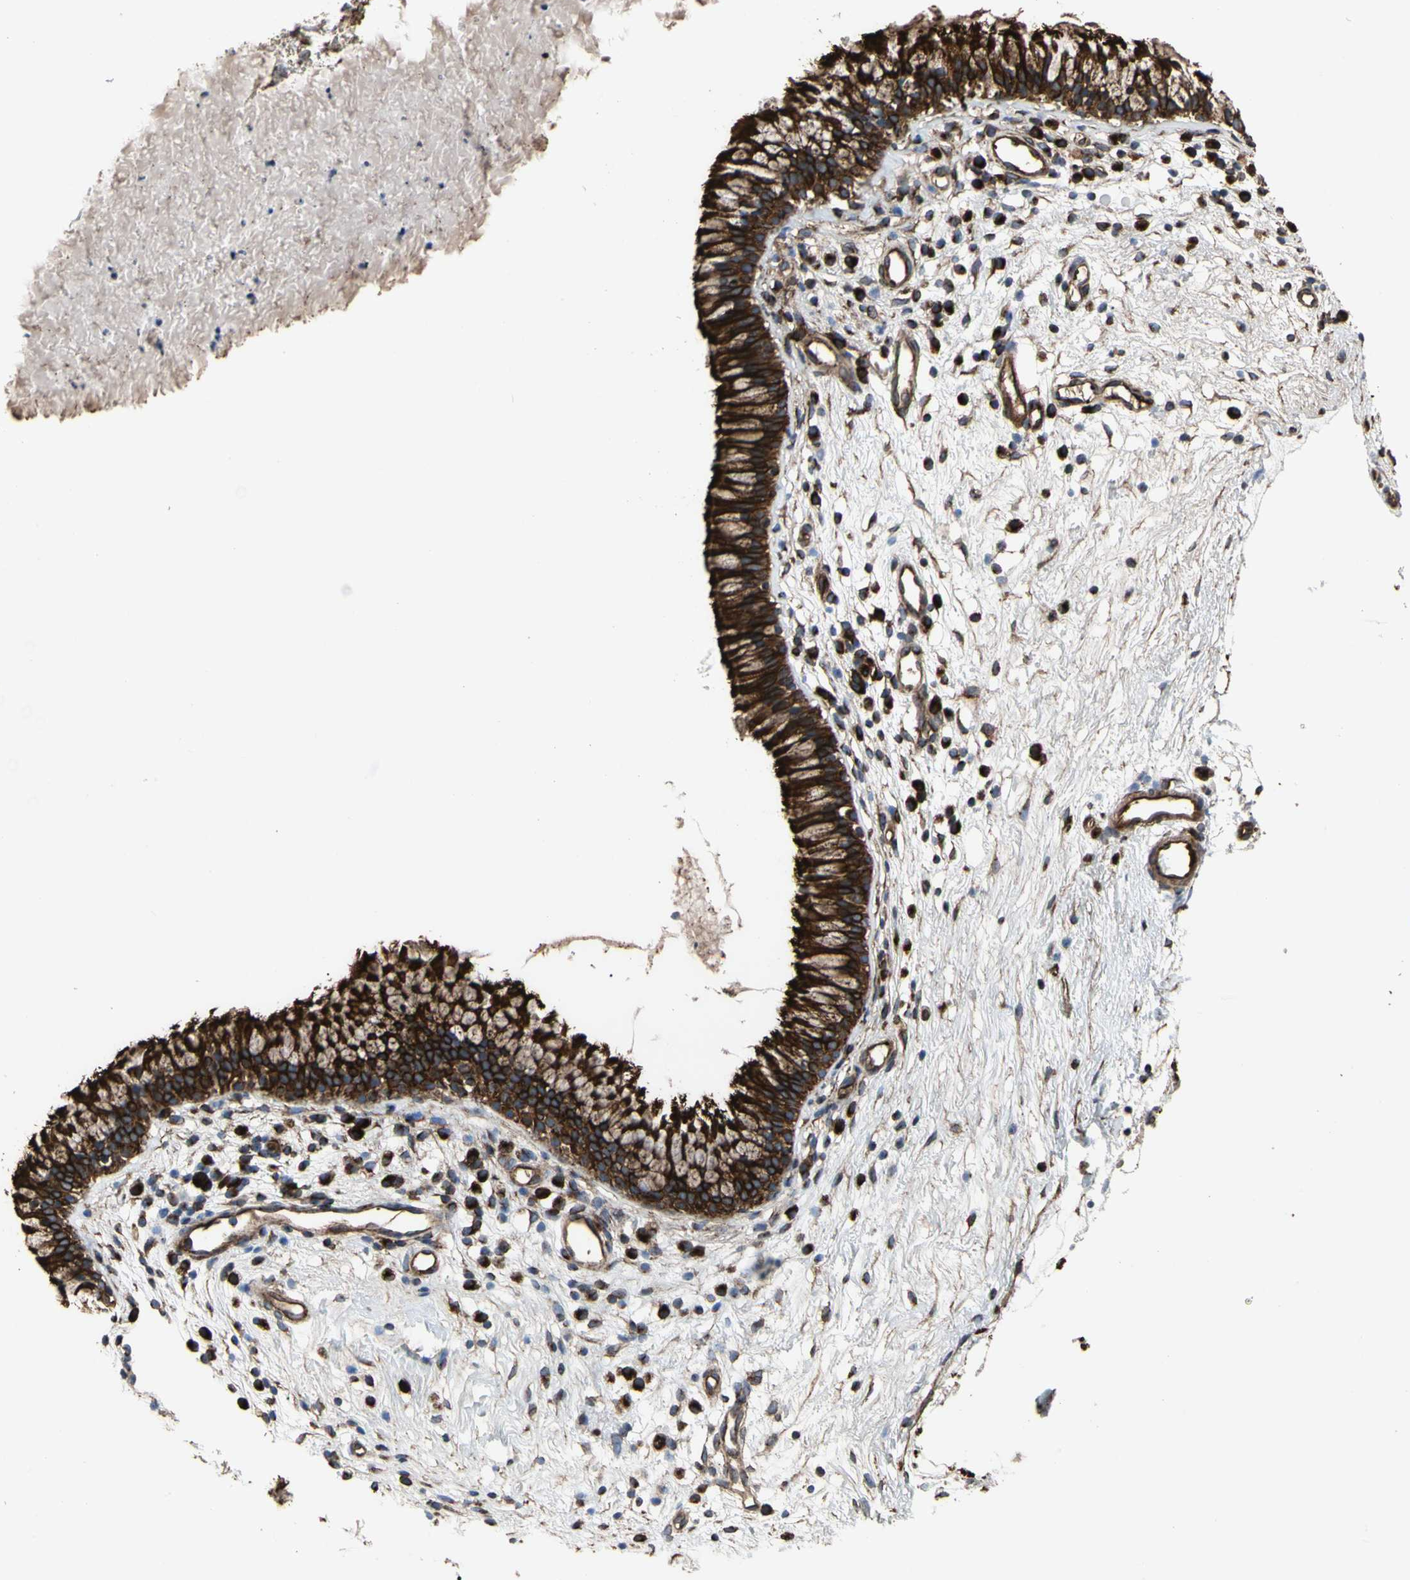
{"staining": {"intensity": "strong", "quantity": ">75%", "location": "cytoplasmic/membranous"}, "tissue": "nasopharynx", "cell_type": "Respiratory epithelial cells", "image_type": "normal", "snomed": [{"axis": "morphology", "description": "Normal tissue, NOS"}, {"axis": "topography", "description": "Nasopharynx"}], "caption": "Strong cytoplasmic/membranous expression for a protein is identified in about >75% of respiratory epithelial cells of unremarkable nasopharynx using immunohistochemistry.", "gene": "TUBA1A", "patient": {"sex": "male", "age": 21}}